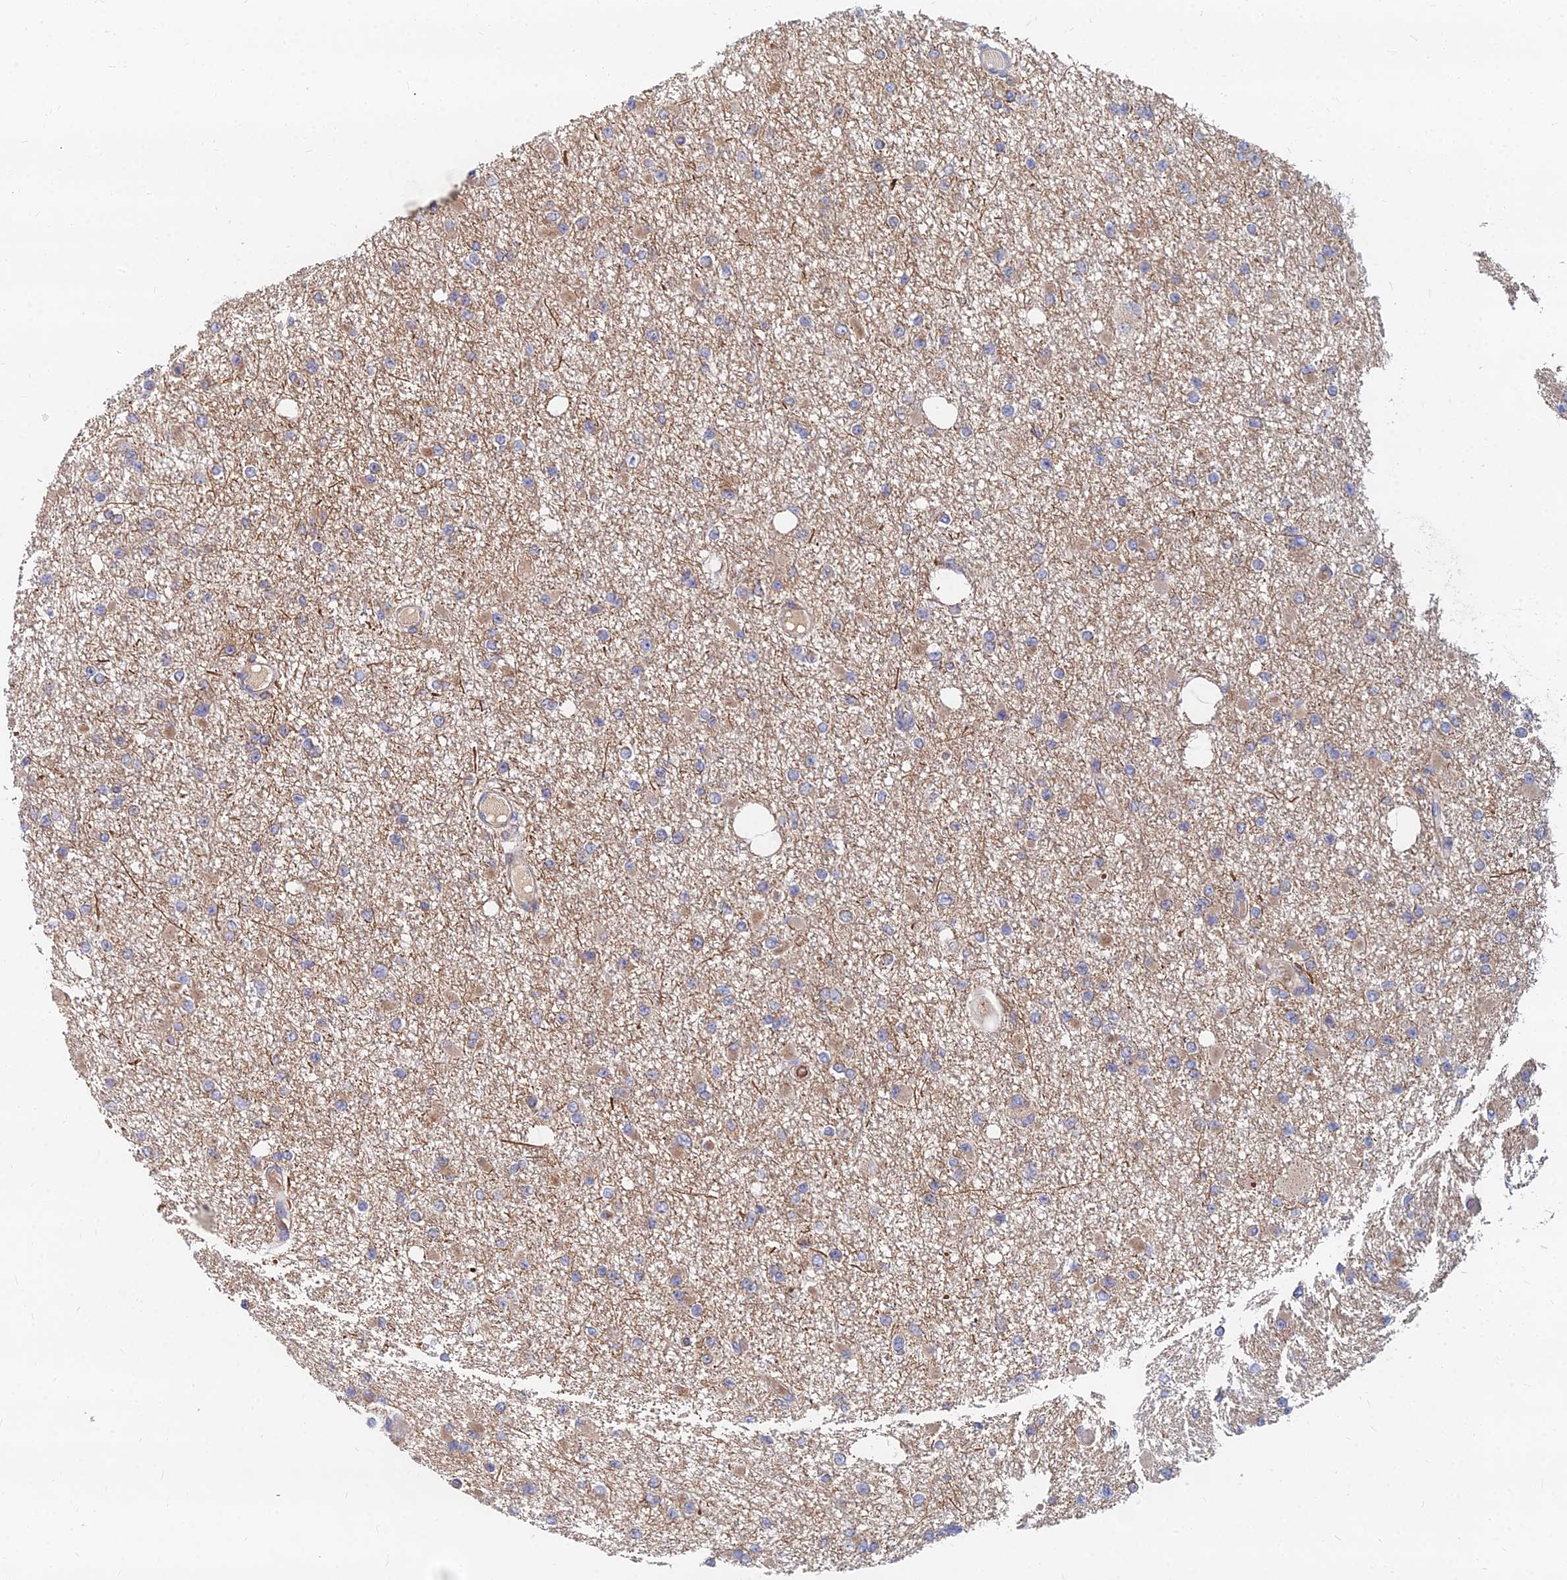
{"staining": {"intensity": "weak", "quantity": "25%-75%", "location": "cytoplasmic/membranous"}, "tissue": "glioma", "cell_type": "Tumor cells", "image_type": "cancer", "snomed": [{"axis": "morphology", "description": "Glioma, malignant, Low grade"}, {"axis": "topography", "description": "Brain"}], "caption": "Immunohistochemical staining of human malignant low-grade glioma reveals low levels of weak cytoplasmic/membranous protein expression in about 25%-75% of tumor cells. (Stains: DAB (3,3'-diaminobenzidine) in brown, nuclei in blue, Microscopy: brightfield microscopy at high magnification).", "gene": "CCZ1", "patient": {"sex": "female", "age": 22}}